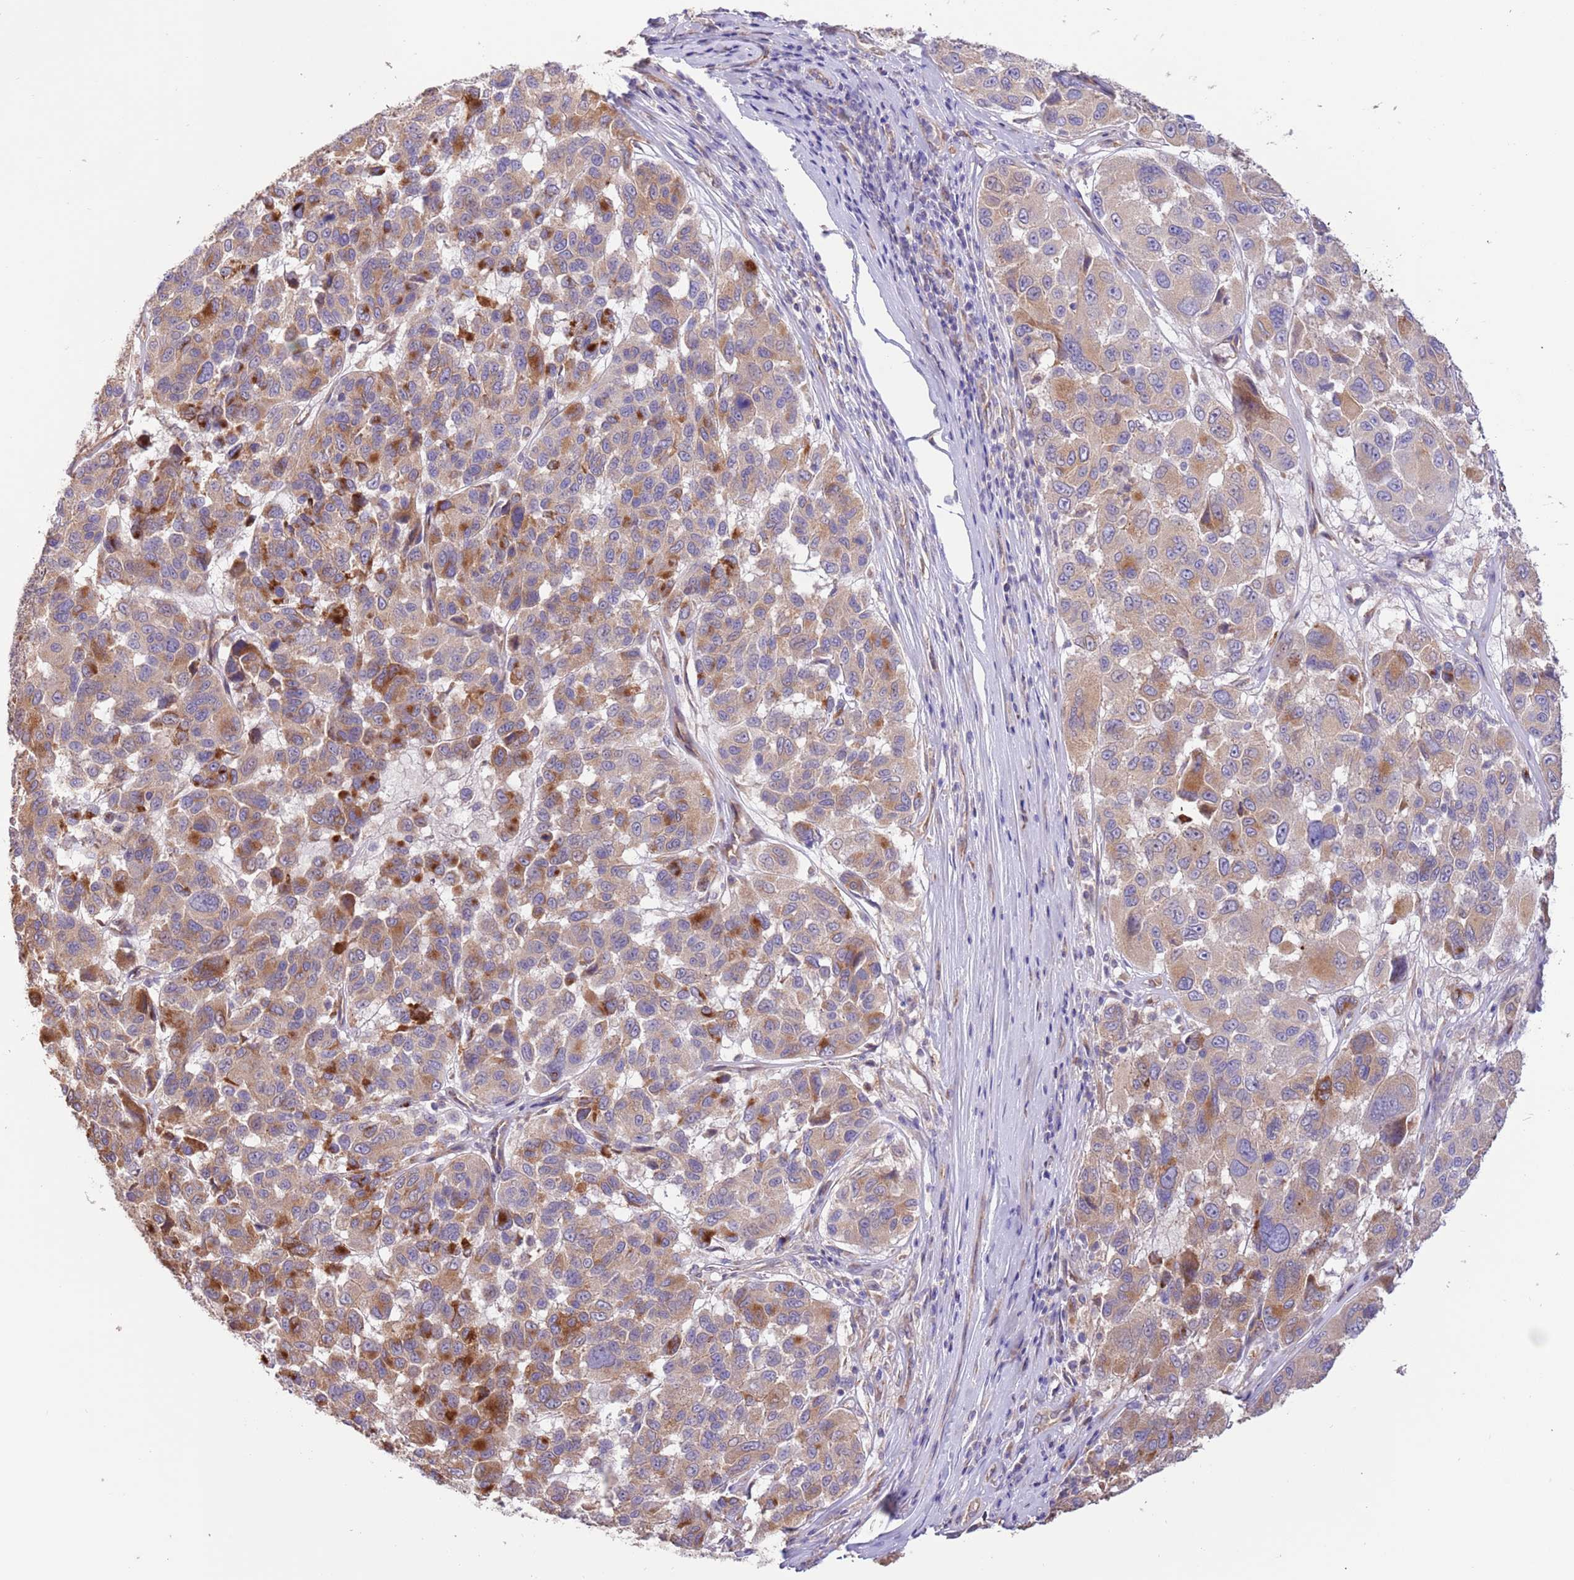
{"staining": {"intensity": "moderate", "quantity": ">75%", "location": "cytoplasmic/membranous"}, "tissue": "melanoma", "cell_type": "Tumor cells", "image_type": "cancer", "snomed": [{"axis": "morphology", "description": "Malignant melanoma, NOS"}, {"axis": "topography", "description": "Skin"}], "caption": "Moderate cytoplasmic/membranous protein expression is identified in about >75% of tumor cells in melanoma.", "gene": "DOCK6", "patient": {"sex": "female", "age": 66}}